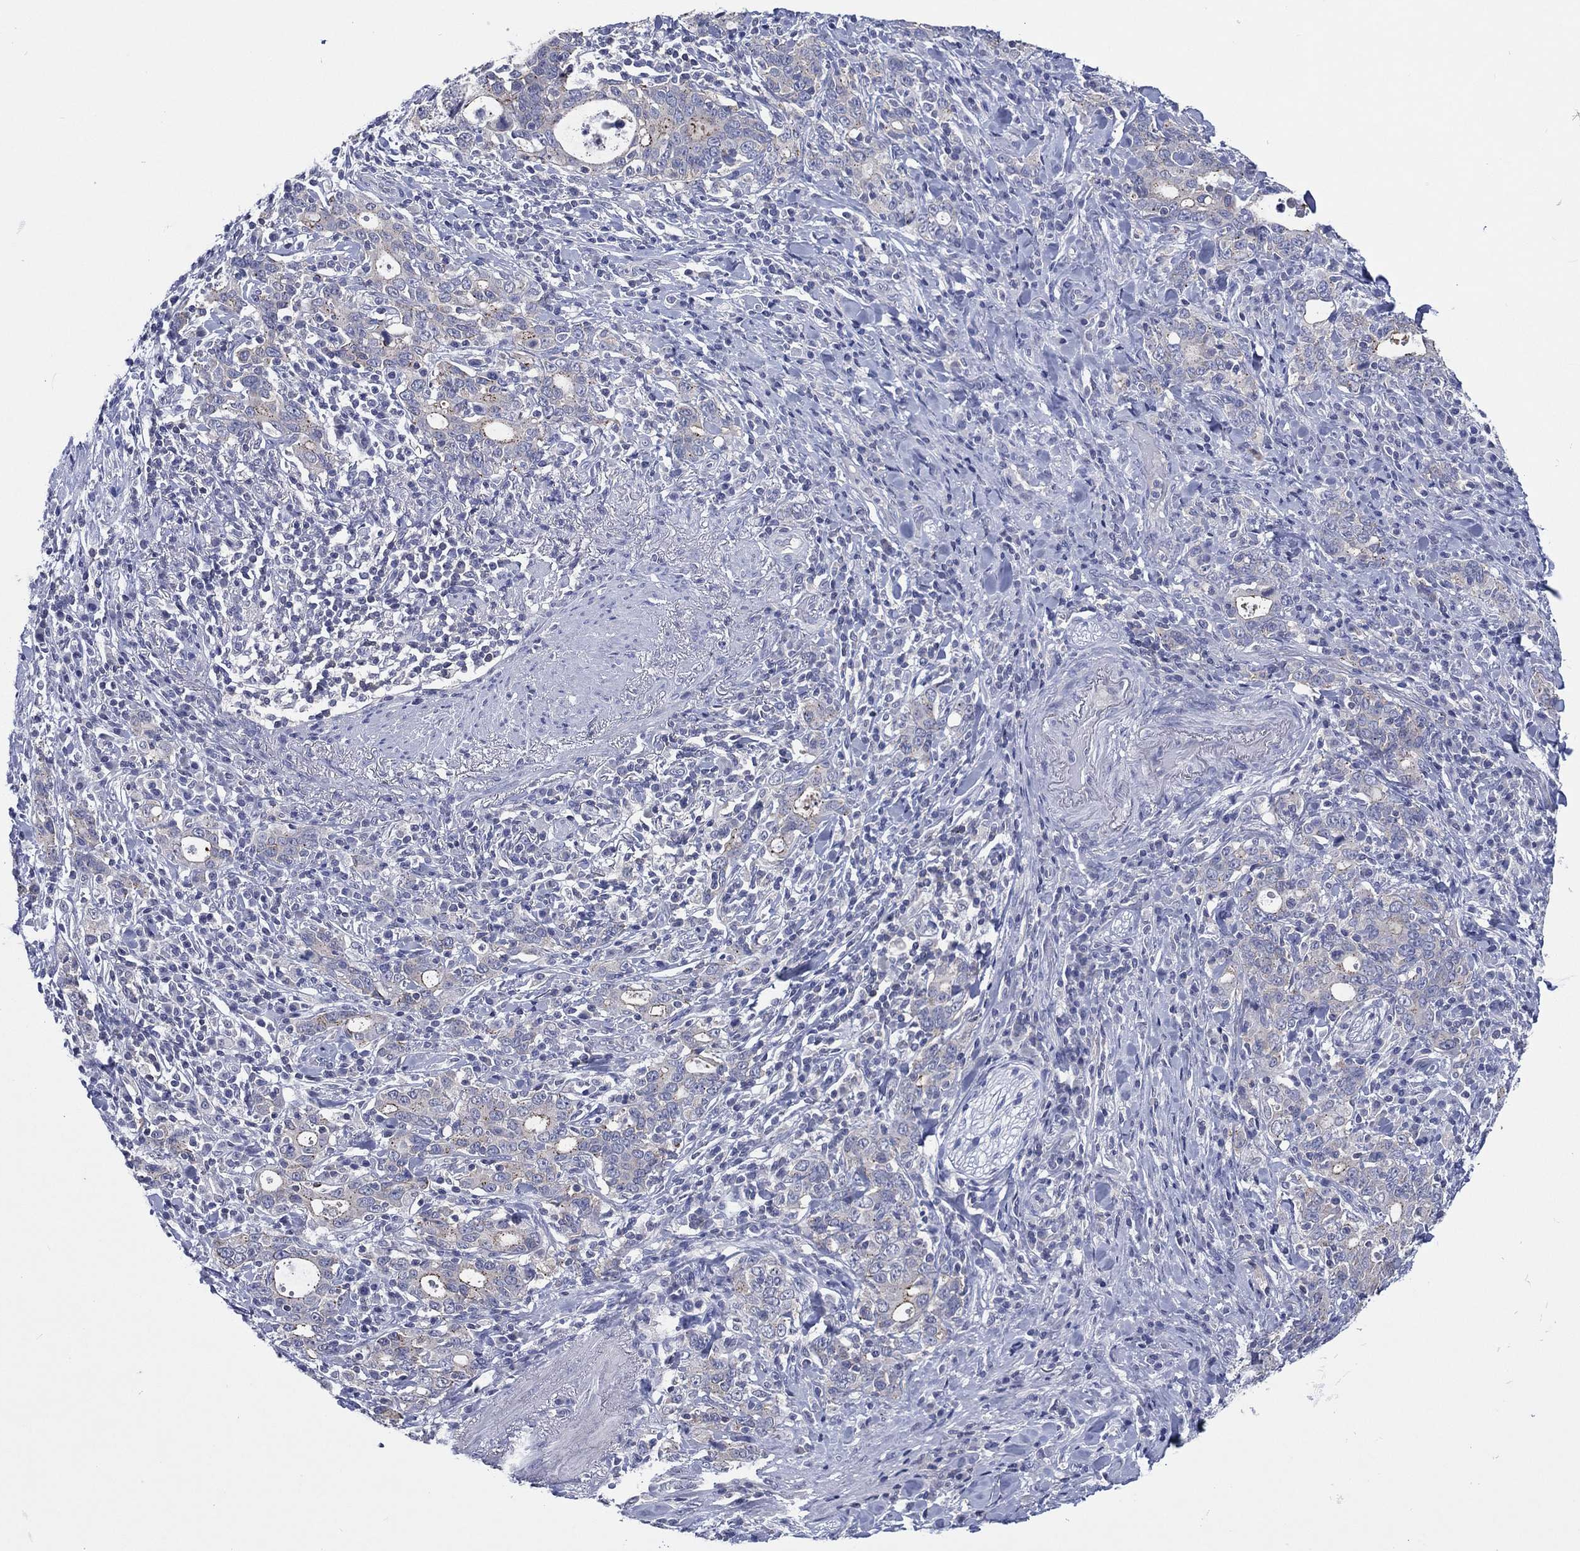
{"staining": {"intensity": "negative", "quantity": "none", "location": "none"}, "tissue": "stomach cancer", "cell_type": "Tumor cells", "image_type": "cancer", "snomed": [{"axis": "morphology", "description": "Adenocarcinoma, NOS"}, {"axis": "topography", "description": "Stomach"}], "caption": "Histopathology image shows no significant protein positivity in tumor cells of stomach cancer (adenocarcinoma).", "gene": "TRIM31", "patient": {"sex": "male", "age": 79}}